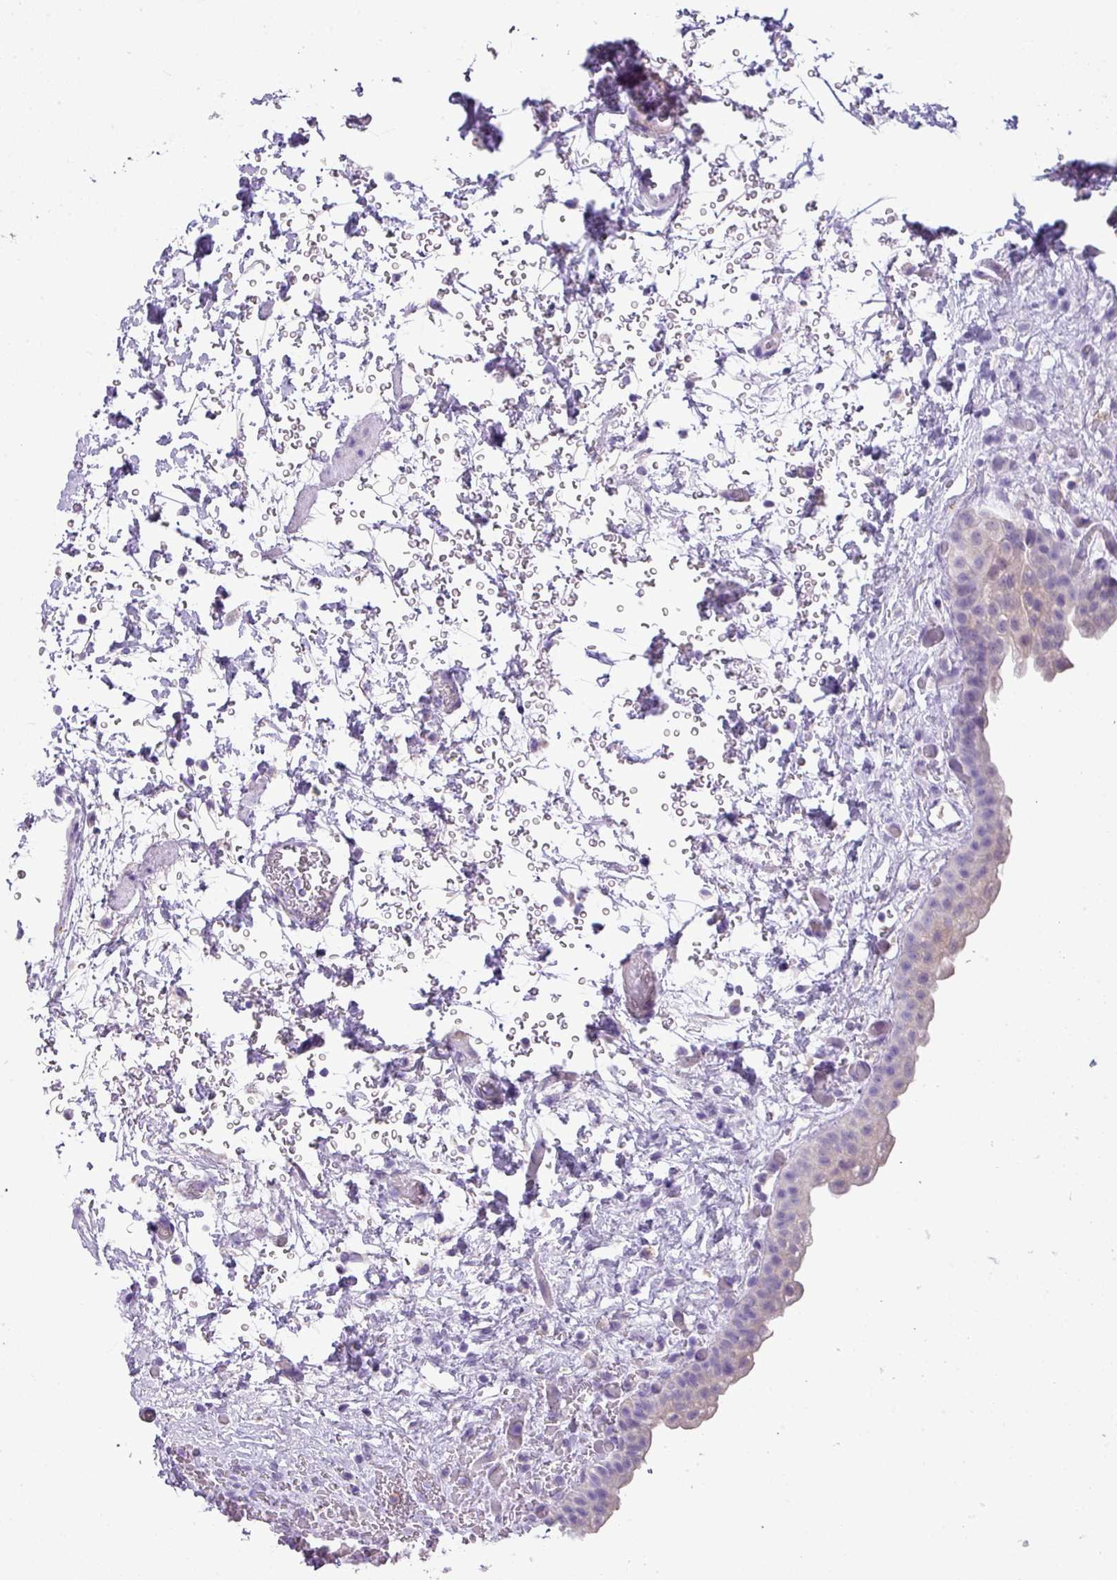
{"staining": {"intensity": "negative", "quantity": "none", "location": "none"}, "tissue": "urinary bladder", "cell_type": "Urothelial cells", "image_type": "normal", "snomed": [{"axis": "morphology", "description": "Normal tissue, NOS"}, {"axis": "topography", "description": "Urinary bladder"}], "caption": "IHC image of normal urinary bladder stained for a protein (brown), which reveals no expression in urothelial cells.", "gene": "ZNF568", "patient": {"sex": "male", "age": 69}}